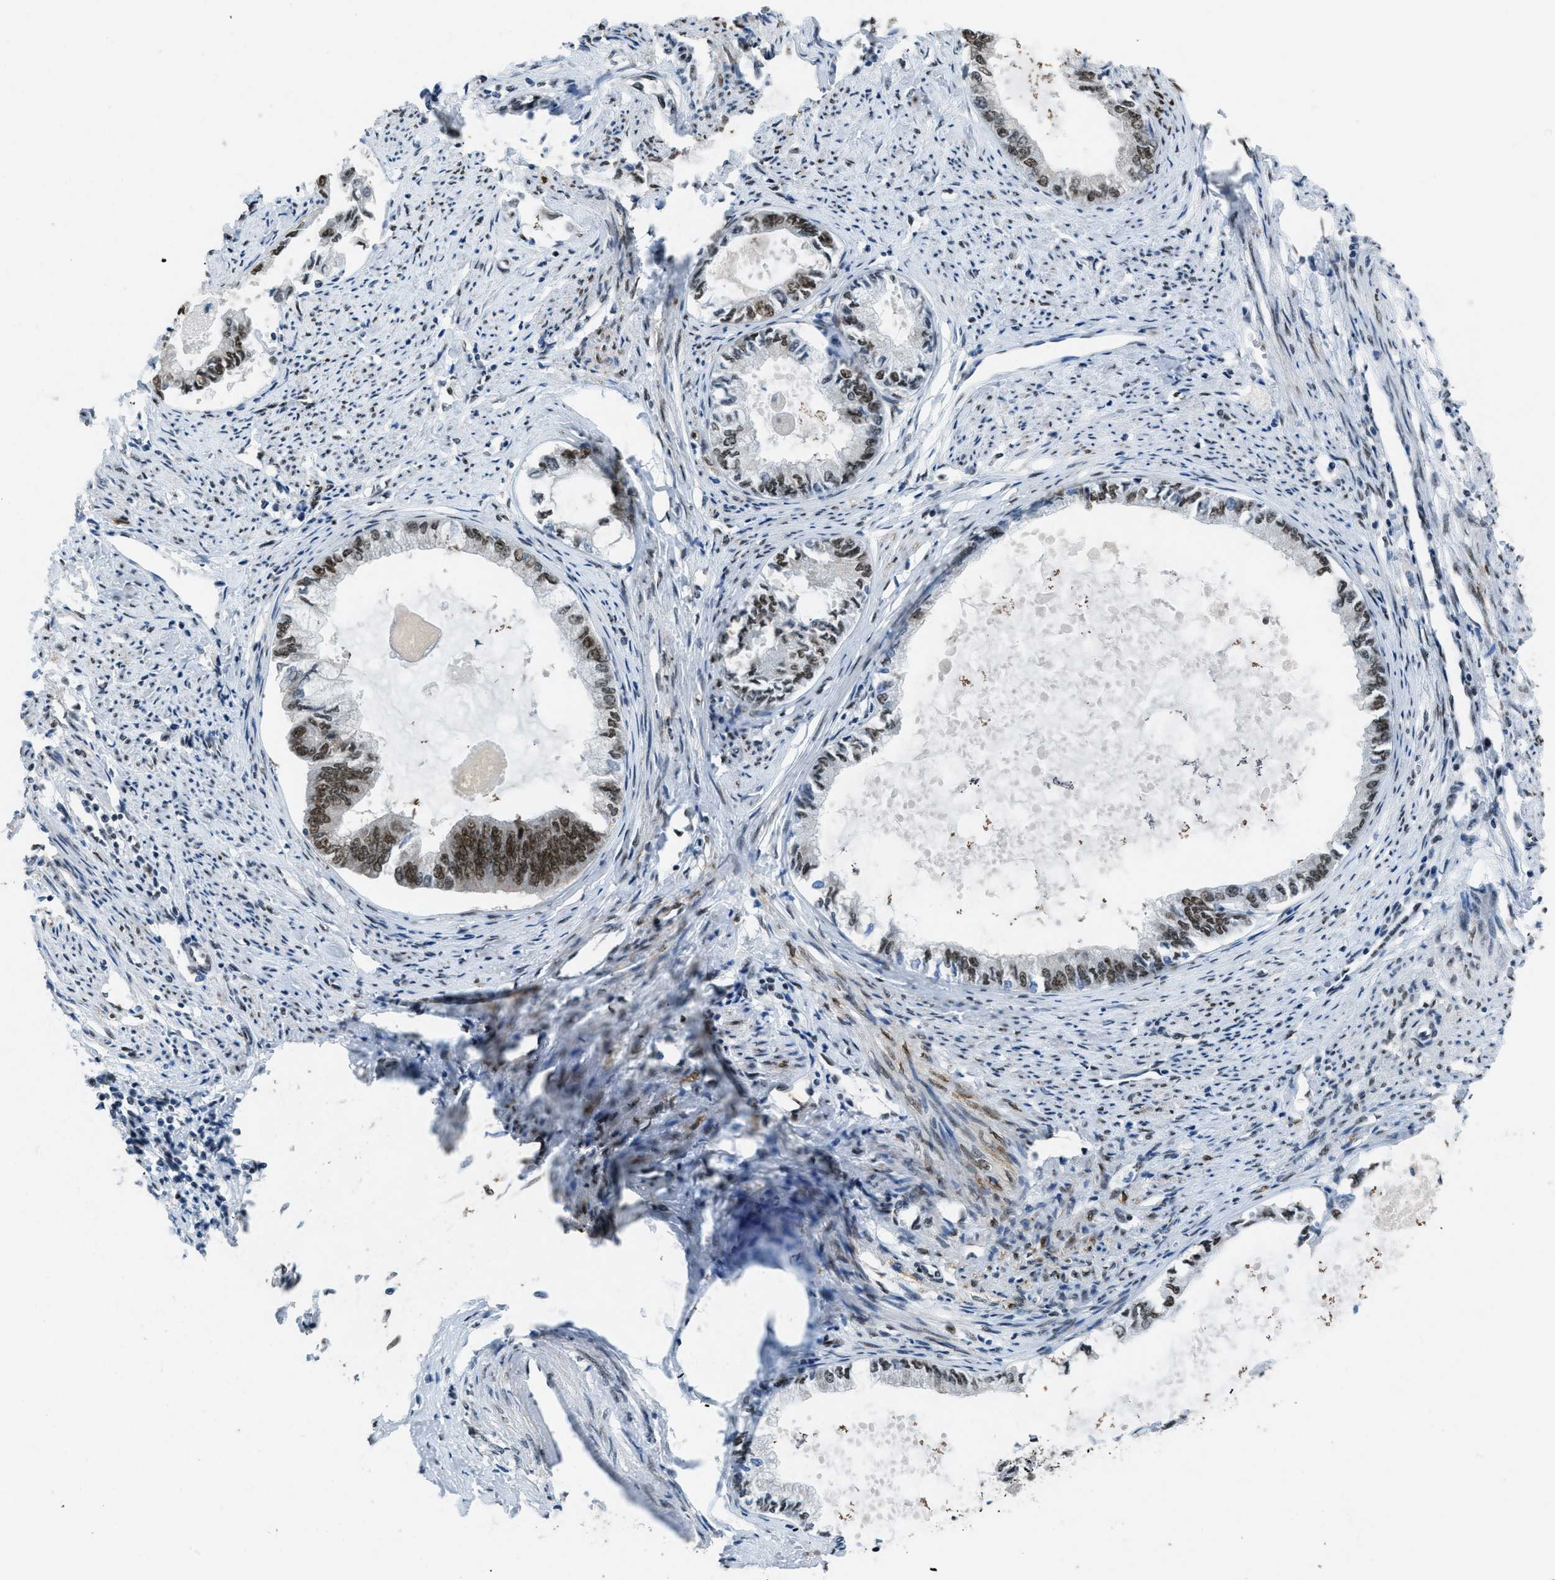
{"staining": {"intensity": "moderate", "quantity": ">75%", "location": "nuclear"}, "tissue": "endometrial cancer", "cell_type": "Tumor cells", "image_type": "cancer", "snomed": [{"axis": "morphology", "description": "Adenocarcinoma, NOS"}, {"axis": "topography", "description": "Endometrium"}], "caption": "Endometrial cancer (adenocarcinoma) stained for a protein shows moderate nuclear positivity in tumor cells. (DAB (3,3'-diaminobenzidine) = brown stain, brightfield microscopy at high magnification).", "gene": "GATAD2B", "patient": {"sex": "female", "age": 86}}